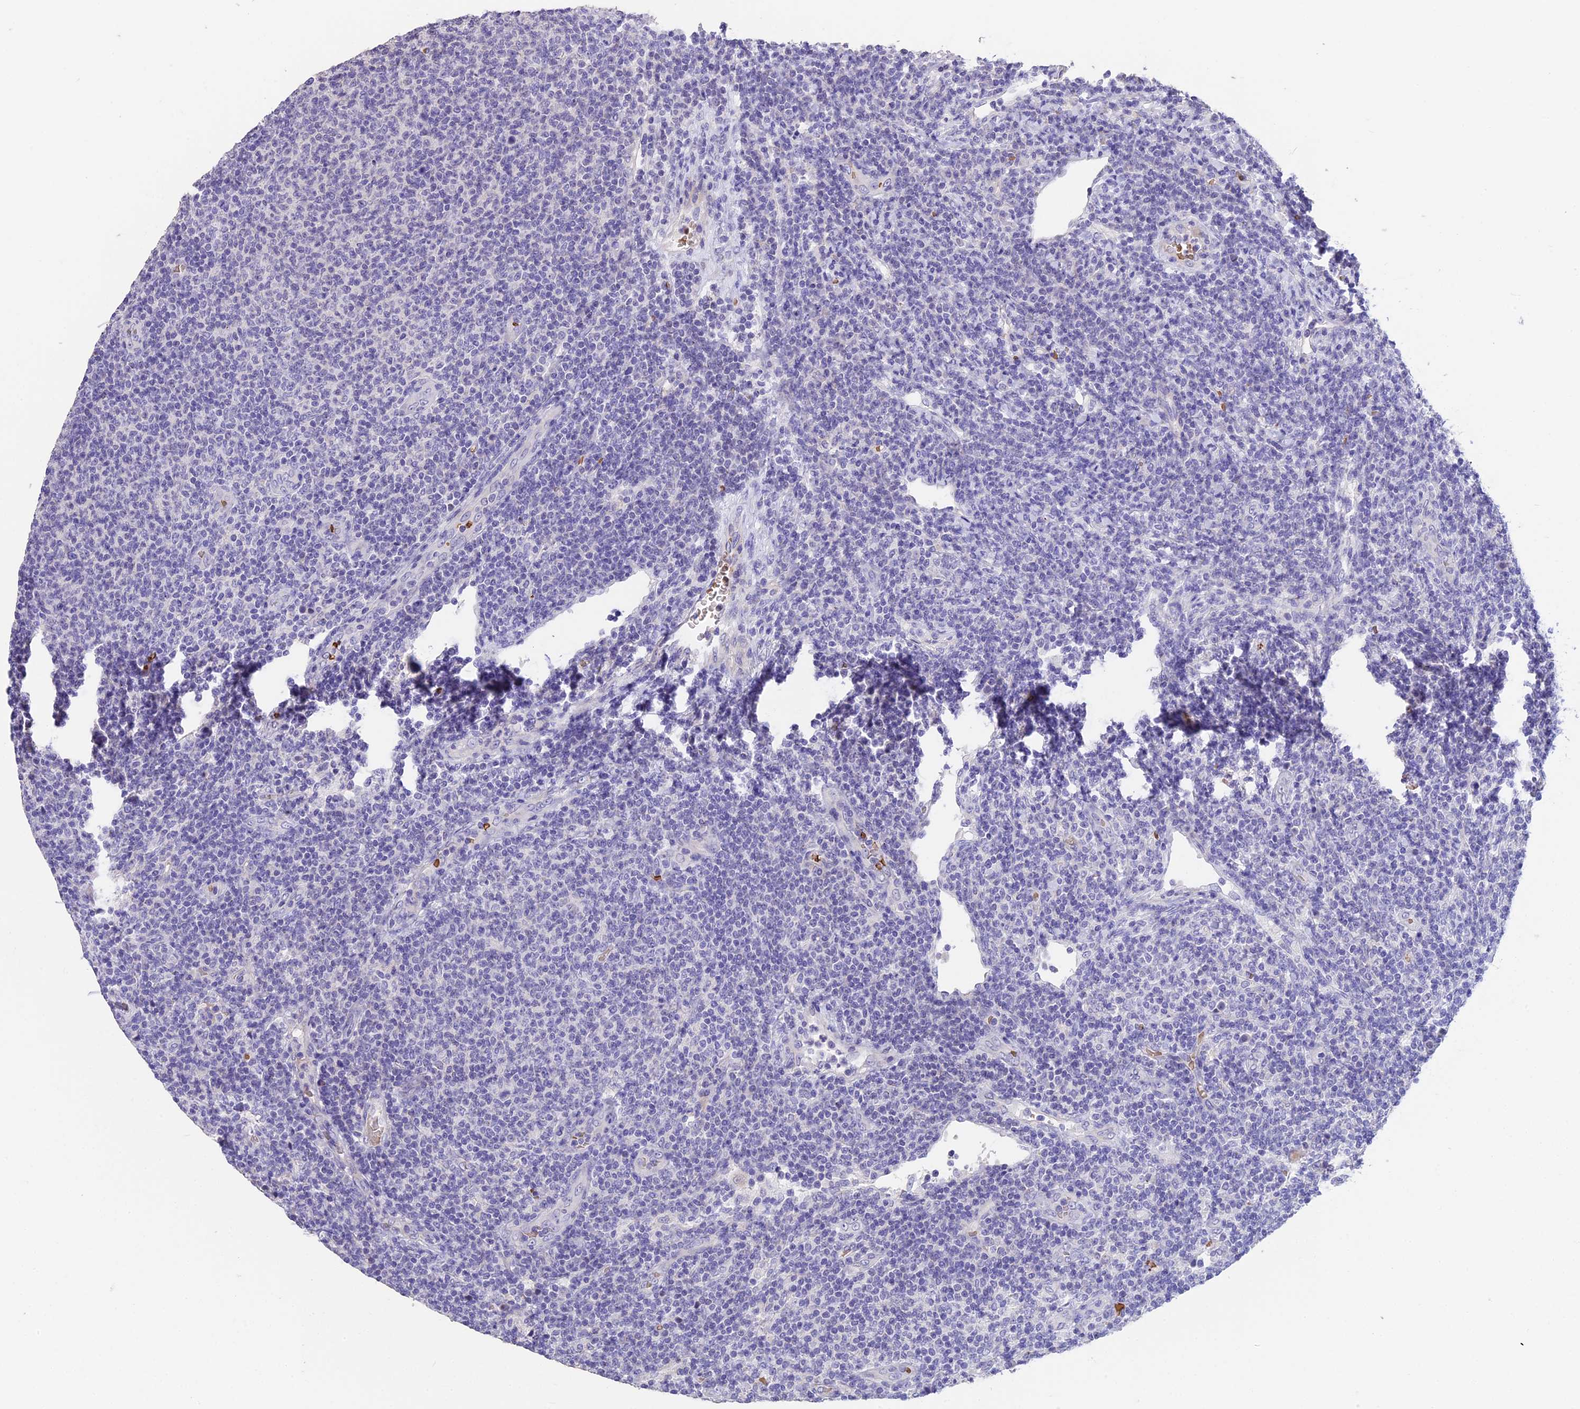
{"staining": {"intensity": "negative", "quantity": "none", "location": "none"}, "tissue": "lymphoma", "cell_type": "Tumor cells", "image_type": "cancer", "snomed": [{"axis": "morphology", "description": "Malignant lymphoma, non-Hodgkin's type, Low grade"}, {"axis": "topography", "description": "Lymph node"}], "caption": "The immunohistochemistry image has no significant expression in tumor cells of low-grade malignant lymphoma, non-Hodgkin's type tissue. Brightfield microscopy of IHC stained with DAB (brown) and hematoxylin (blue), captured at high magnification.", "gene": "TNNC2", "patient": {"sex": "male", "age": 66}}